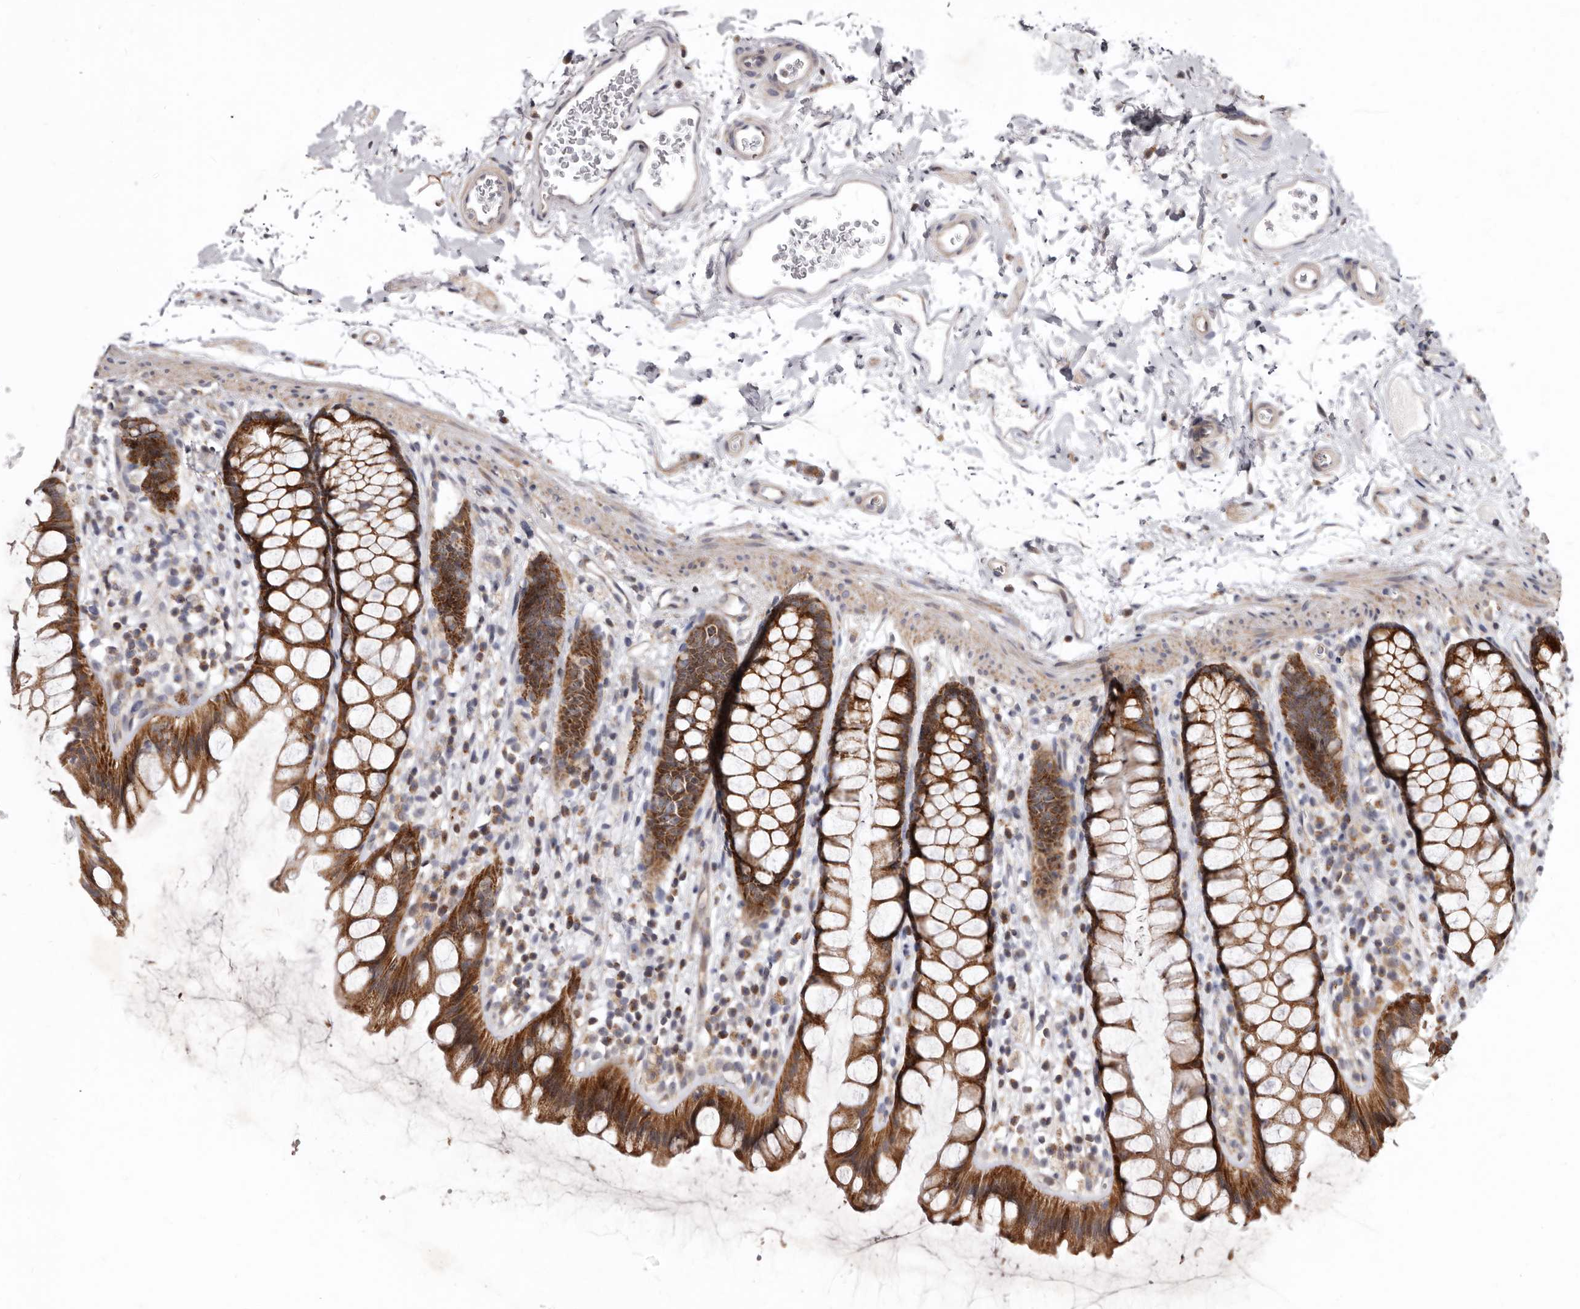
{"staining": {"intensity": "strong", "quantity": ">75%", "location": "cytoplasmic/membranous"}, "tissue": "rectum", "cell_type": "Glandular cells", "image_type": "normal", "snomed": [{"axis": "morphology", "description": "Normal tissue, NOS"}, {"axis": "topography", "description": "Rectum"}], "caption": "A high-resolution photomicrograph shows immunohistochemistry (IHC) staining of benign rectum, which demonstrates strong cytoplasmic/membranous staining in approximately >75% of glandular cells. Using DAB (brown) and hematoxylin (blue) stains, captured at high magnification using brightfield microscopy.", "gene": "SMC4", "patient": {"sex": "female", "age": 65}}